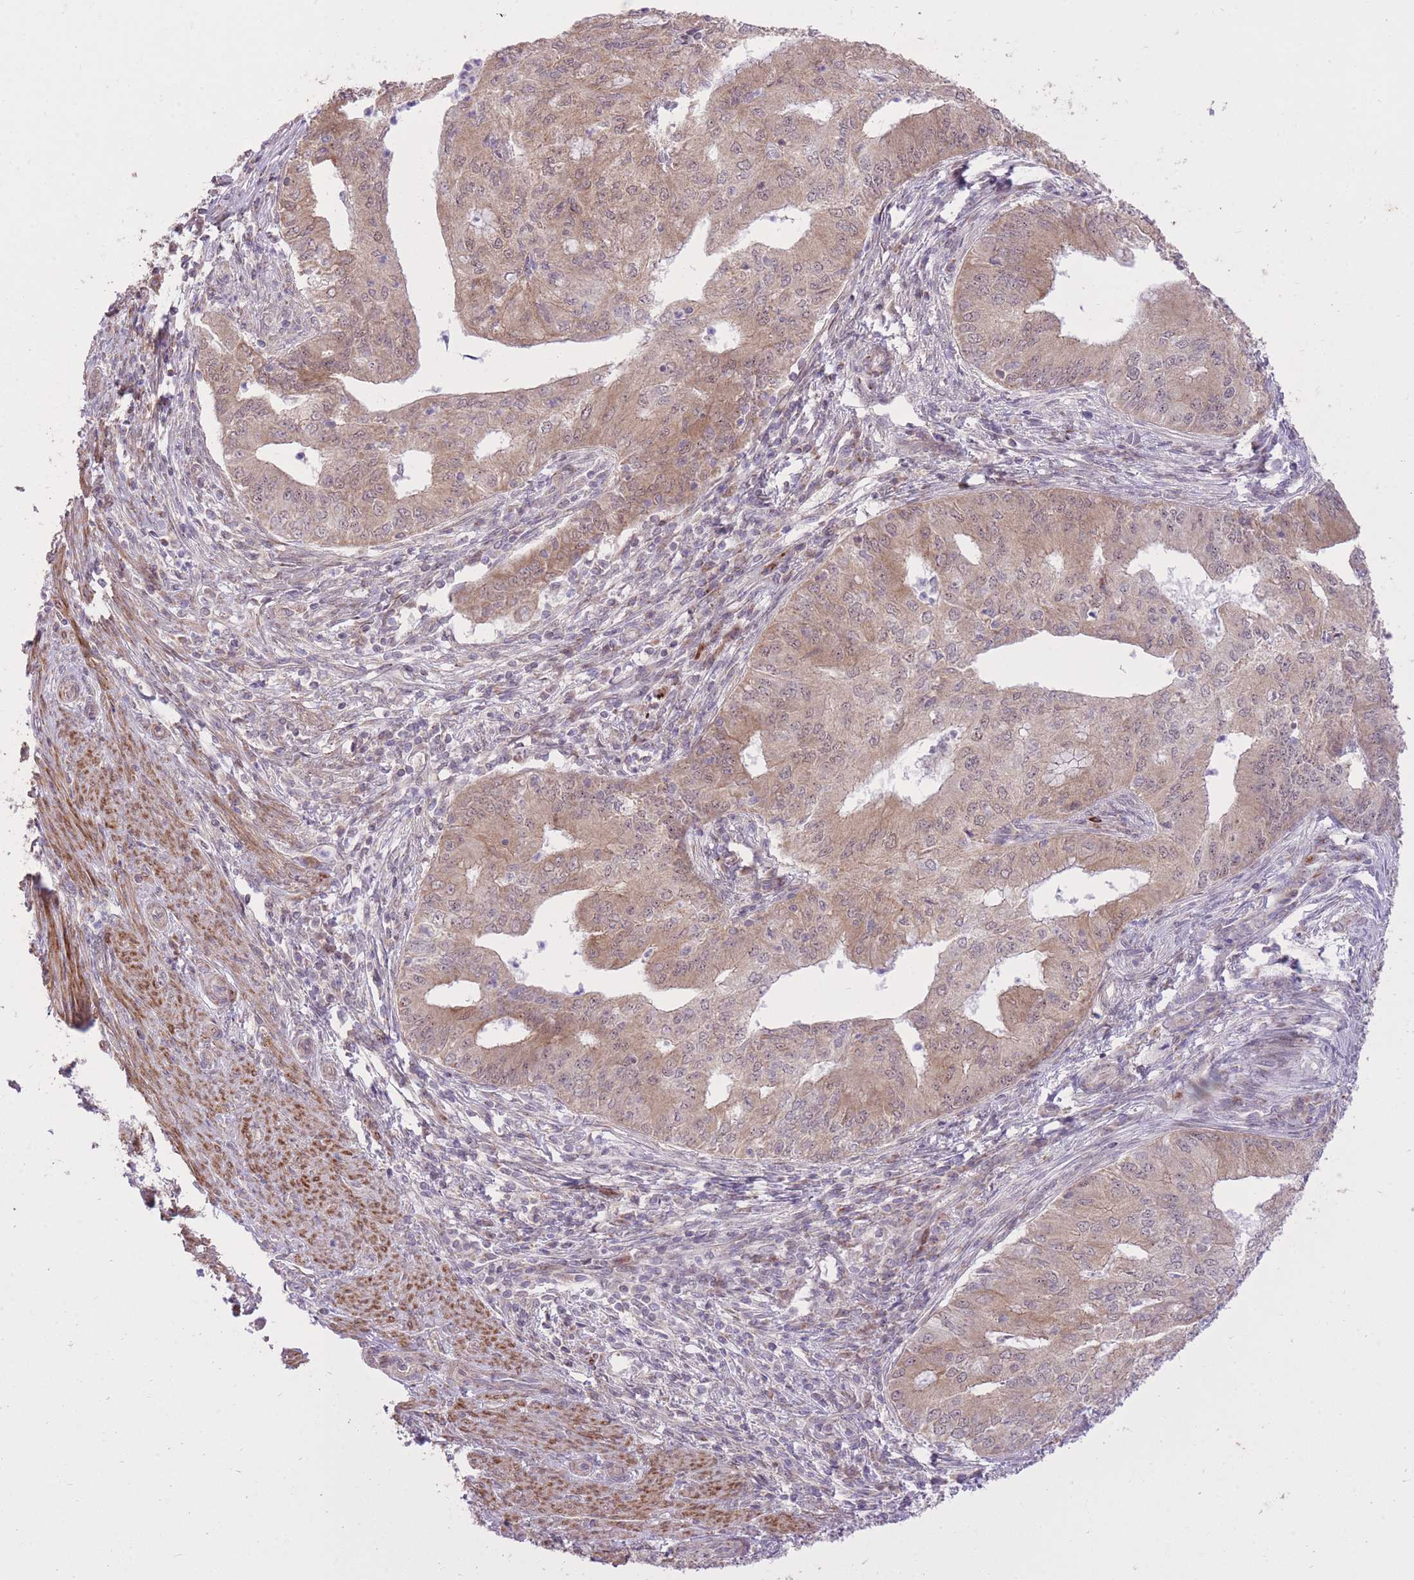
{"staining": {"intensity": "moderate", "quantity": ">75%", "location": "cytoplasmic/membranous,nuclear"}, "tissue": "endometrial cancer", "cell_type": "Tumor cells", "image_type": "cancer", "snomed": [{"axis": "morphology", "description": "Adenocarcinoma, NOS"}, {"axis": "topography", "description": "Endometrium"}], "caption": "A high-resolution histopathology image shows immunohistochemistry staining of adenocarcinoma (endometrial), which exhibits moderate cytoplasmic/membranous and nuclear staining in about >75% of tumor cells. (DAB IHC with brightfield microscopy, high magnification).", "gene": "SLC4A4", "patient": {"sex": "female", "age": 50}}